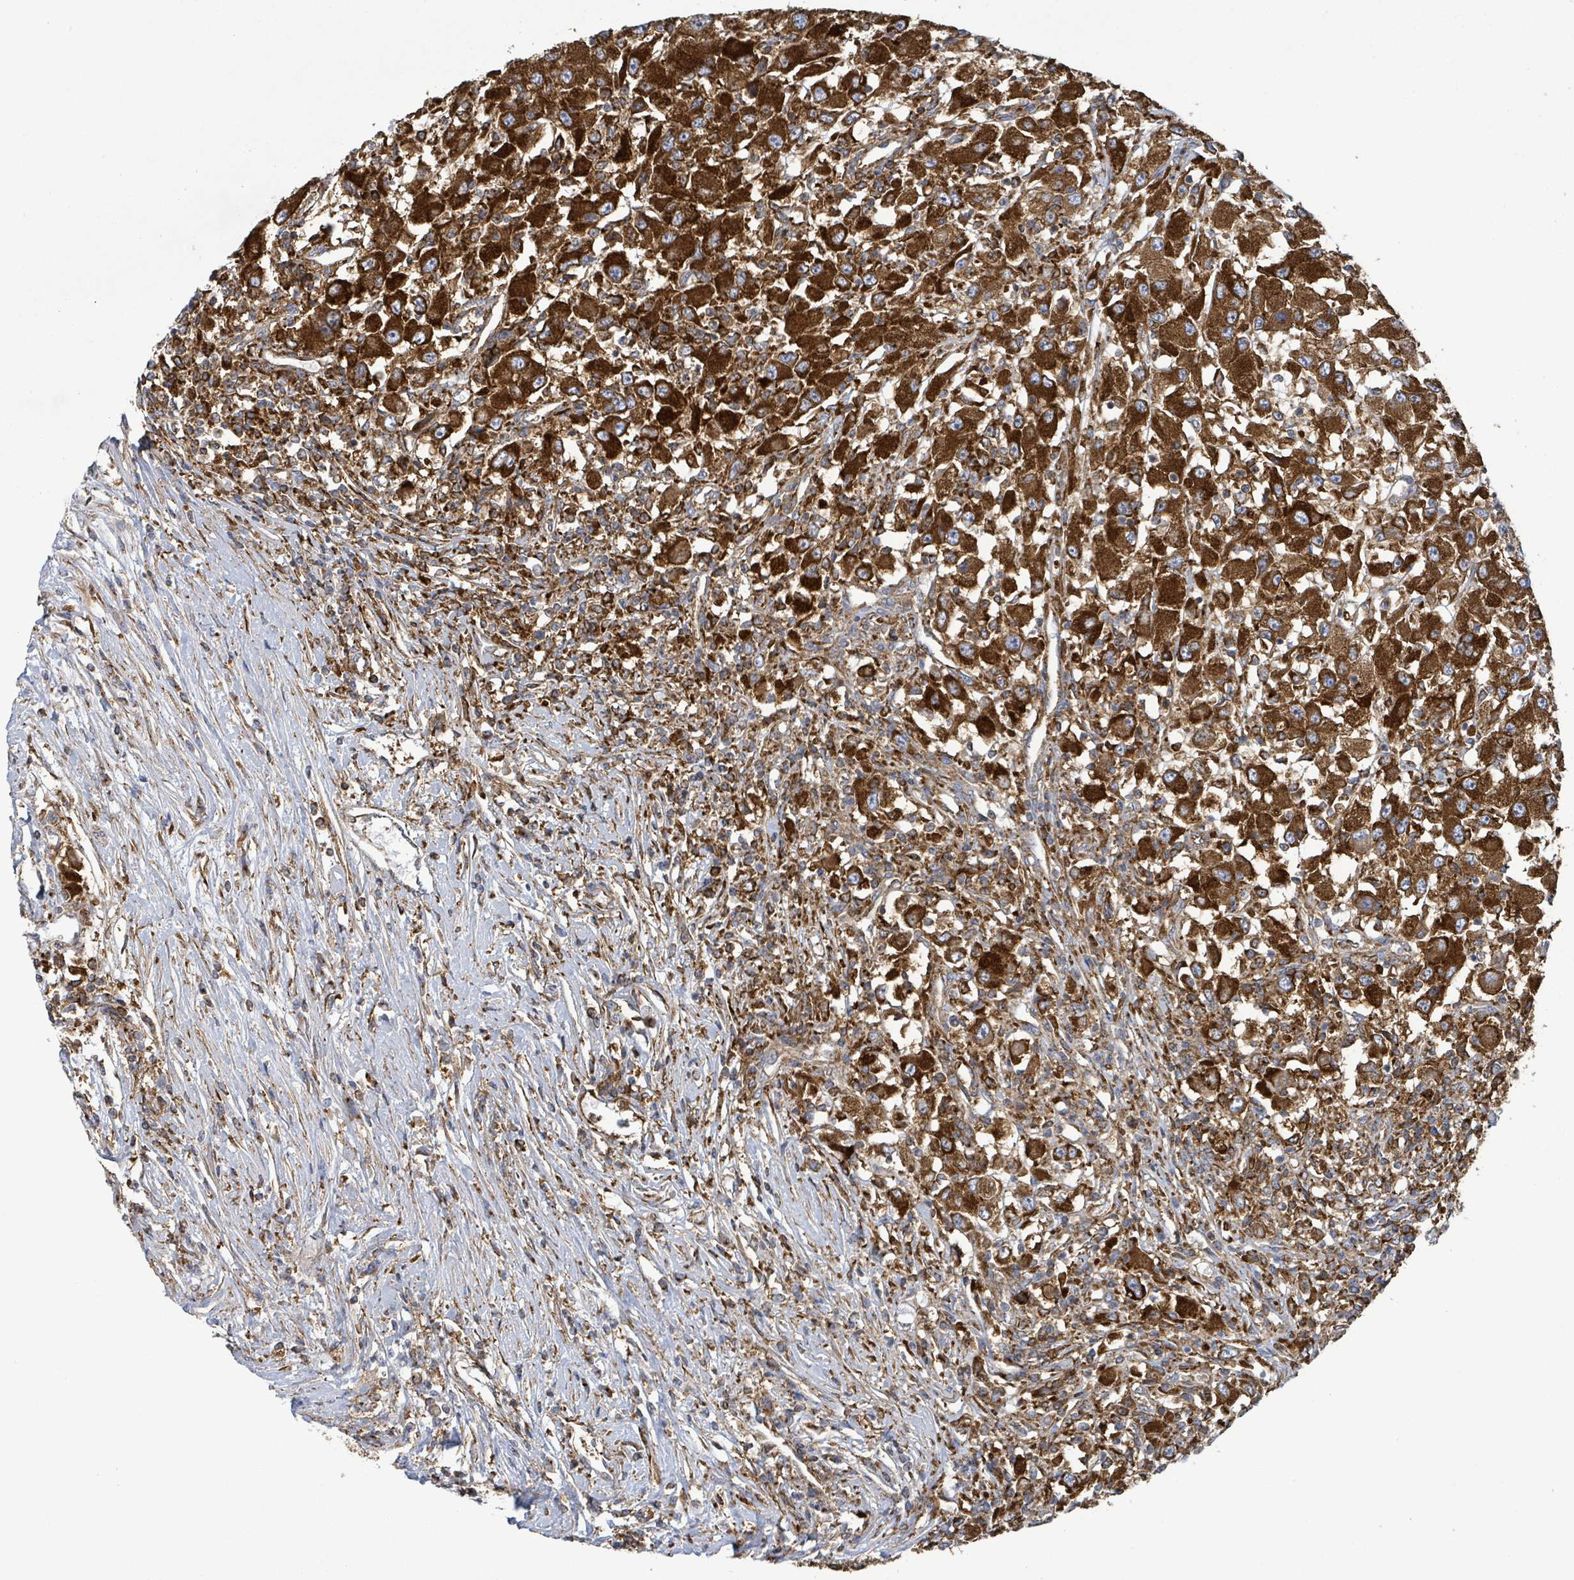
{"staining": {"intensity": "strong", "quantity": ">75%", "location": "cytoplasmic/membranous"}, "tissue": "renal cancer", "cell_type": "Tumor cells", "image_type": "cancer", "snomed": [{"axis": "morphology", "description": "Adenocarcinoma, NOS"}, {"axis": "topography", "description": "Kidney"}], "caption": "Adenocarcinoma (renal) tissue reveals strong cytoplasmic/membranous positivity in about >75% of tumor cells", "gene": "EGFL7", "patient": {"sex": "female", "age": 67}}